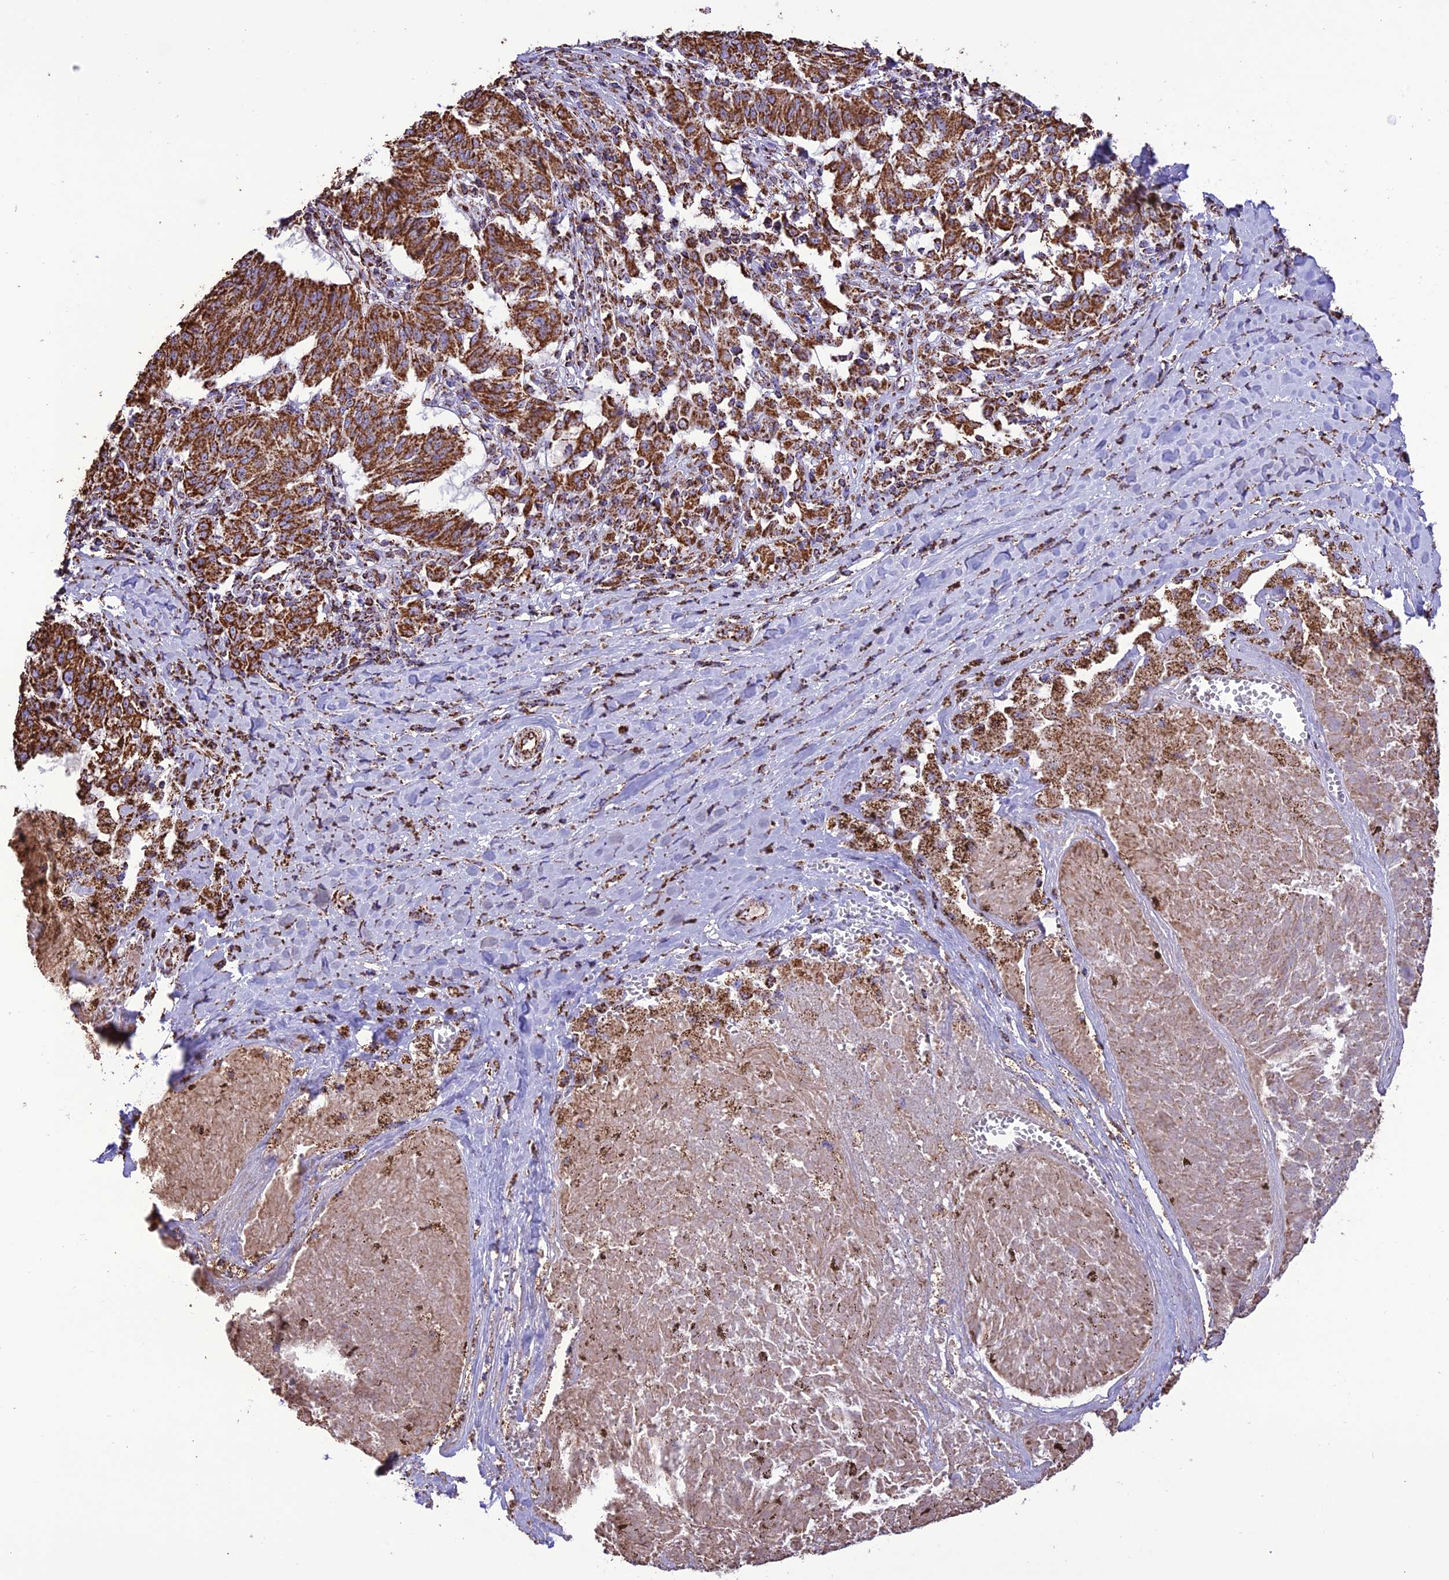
{"staining": {"intensity": "strong", "quantity": ">75%", "location": "cytoplasmic/membranous"}, "tissue": "melanoma", "cell_type": "Tumor cells", "image_type": "cancer", "snomed": [{"axis": "morphology", "description": "Malignant melanoma, NOS"}, {"axis": "topography", "description": "Skin"}], "caption": "Malignant melanoma stained with a brown dye demonstrates strong cytoplasmic/membranous positive positivity in approximately >75% of tumor cells.", "gene": "NDUFAF1", "patient": {"sex": "female", "age": 72}}